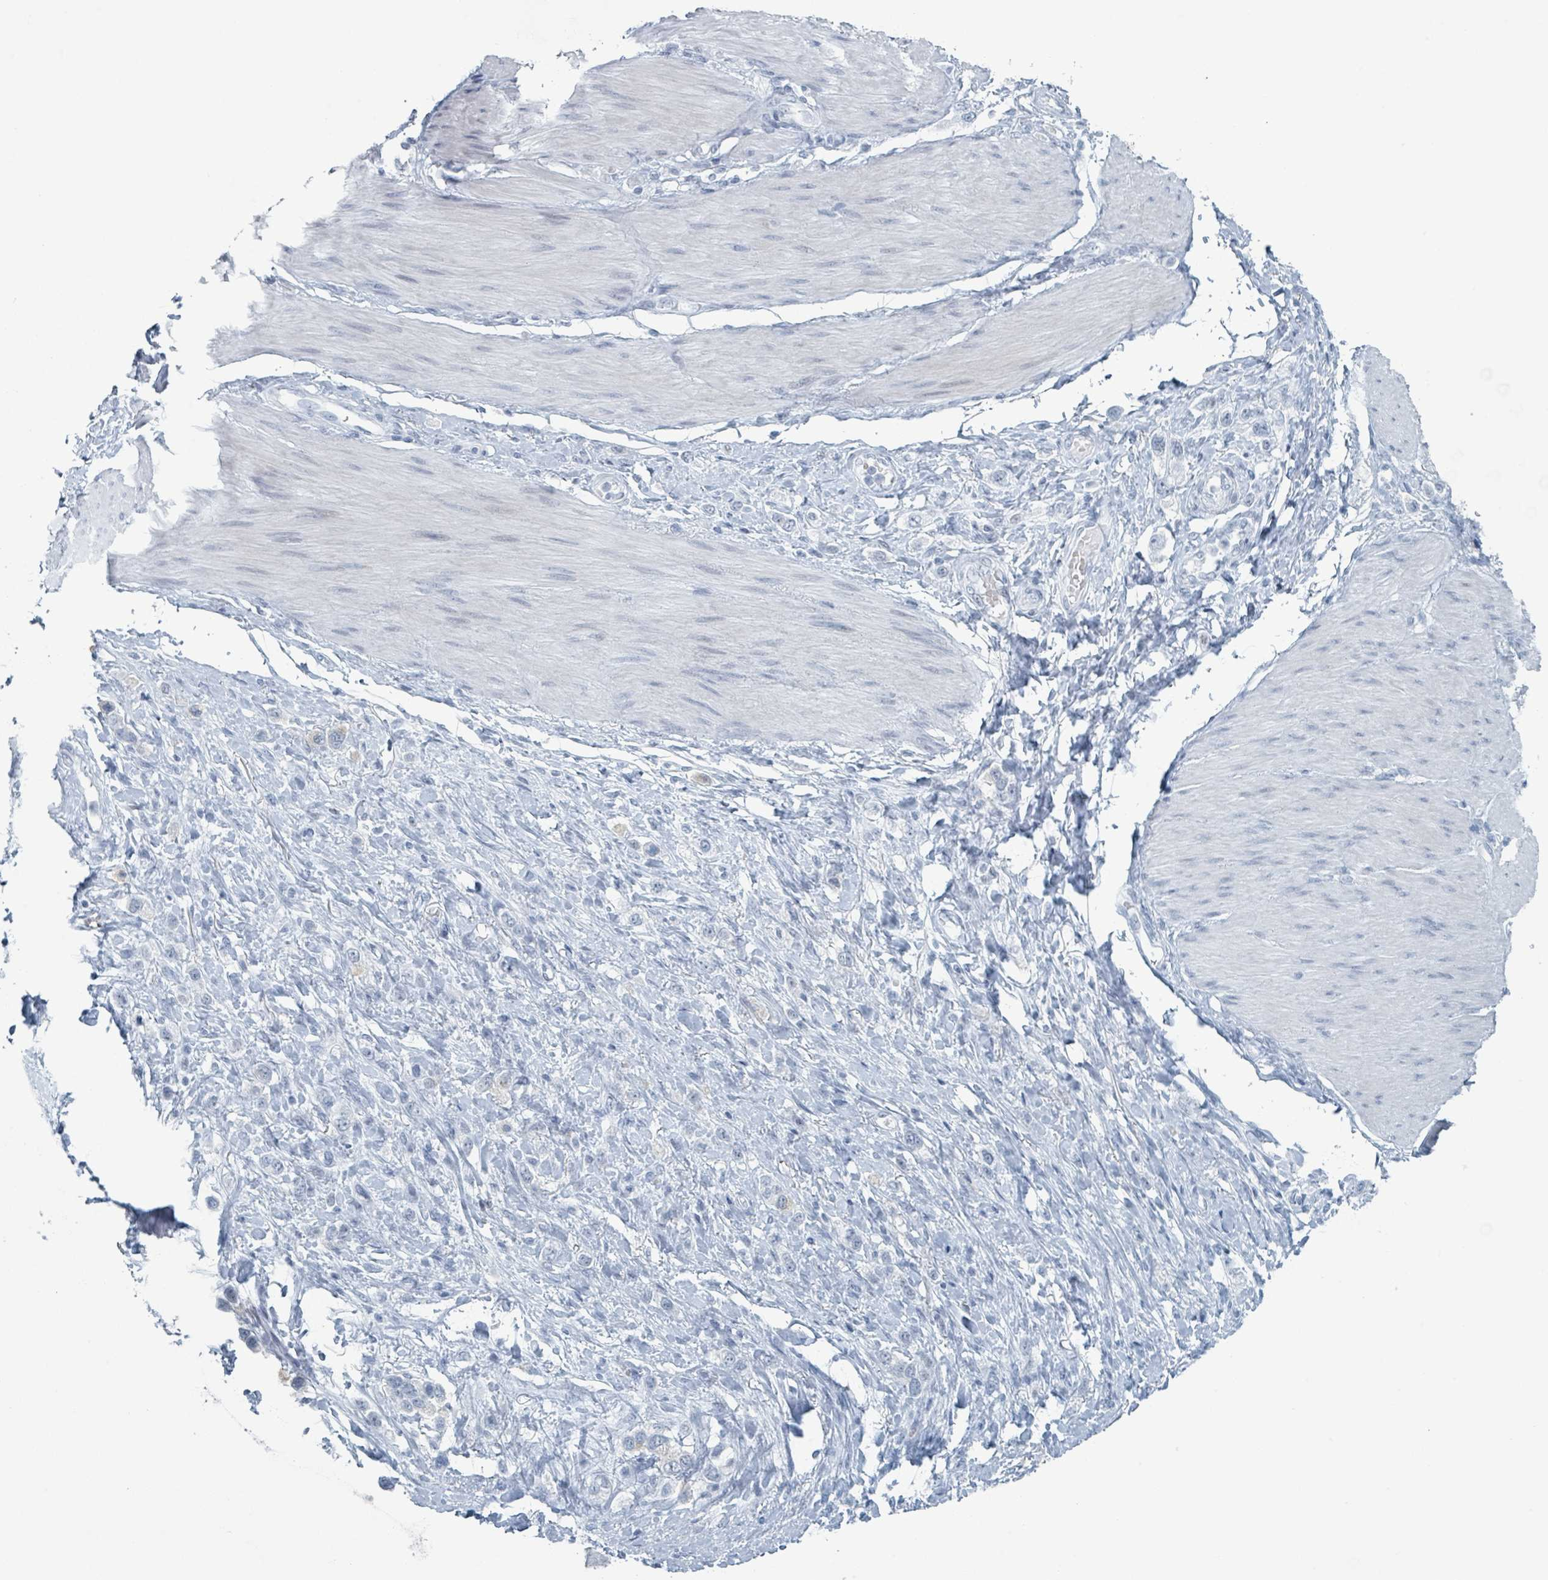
{"staining": {"intensity": "negative", "quantity": "none", "location": "none"}, "tissue": "stomach cancer", "cell_type": "Tumor cells", "image_type": "cancer", "snomed": [{"axis": "morphology", "description": "Adenocarcinoma, NOS"}, {"axis": "topography", "description": "Stomach"}], "caption": "A histopathology image of stomach cancer (adenocarcinoma) stained for a protein shows no brown staining in tumor cells. (Immunohistochemistry (ihc), brightfield microscopy, high magnification).", "gene": "GPR15LG", "patient": {"sex": "female", "age": 65}}